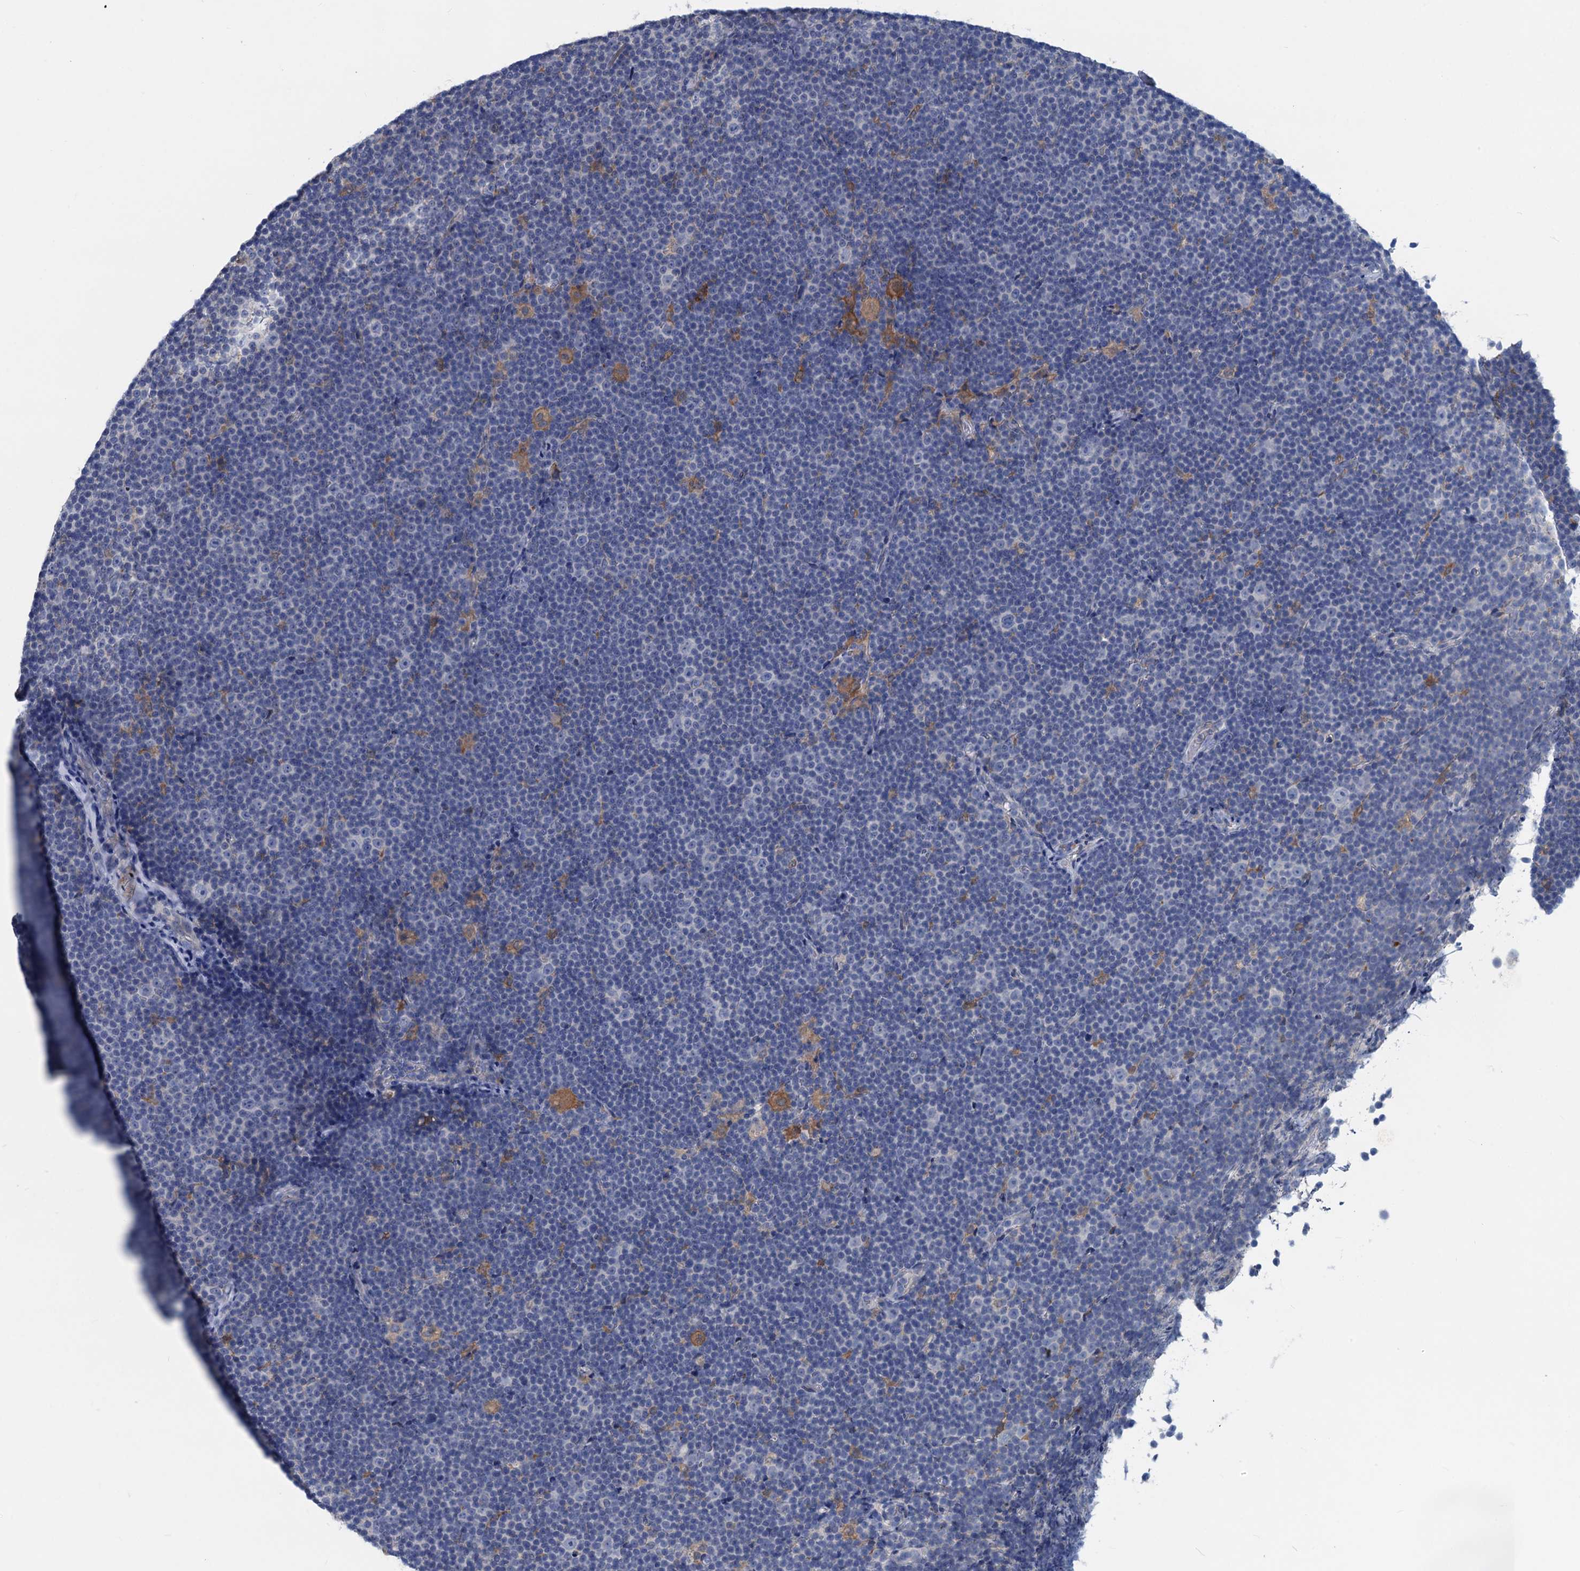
{"staining": {"intensity": "negative", "quantity": "none", "location": "none"}, "tissue": "lymphoma", "cell_type": "Tumor cells", "image_type": "cancer", "snomed": [{"axis": "morphology", "description": "Malignant lymphoma, non-Hodgkin's type, Low grade"}, {"axis": "topography", "description": "Lymph node"}], "caption": "This is an immunohistochemistry (IHC) photomicrograph of human lymphoma. There is no staining in tumor cells.", "gene": "RTKN2", "patient": {"sex": "female", "age": 67}}